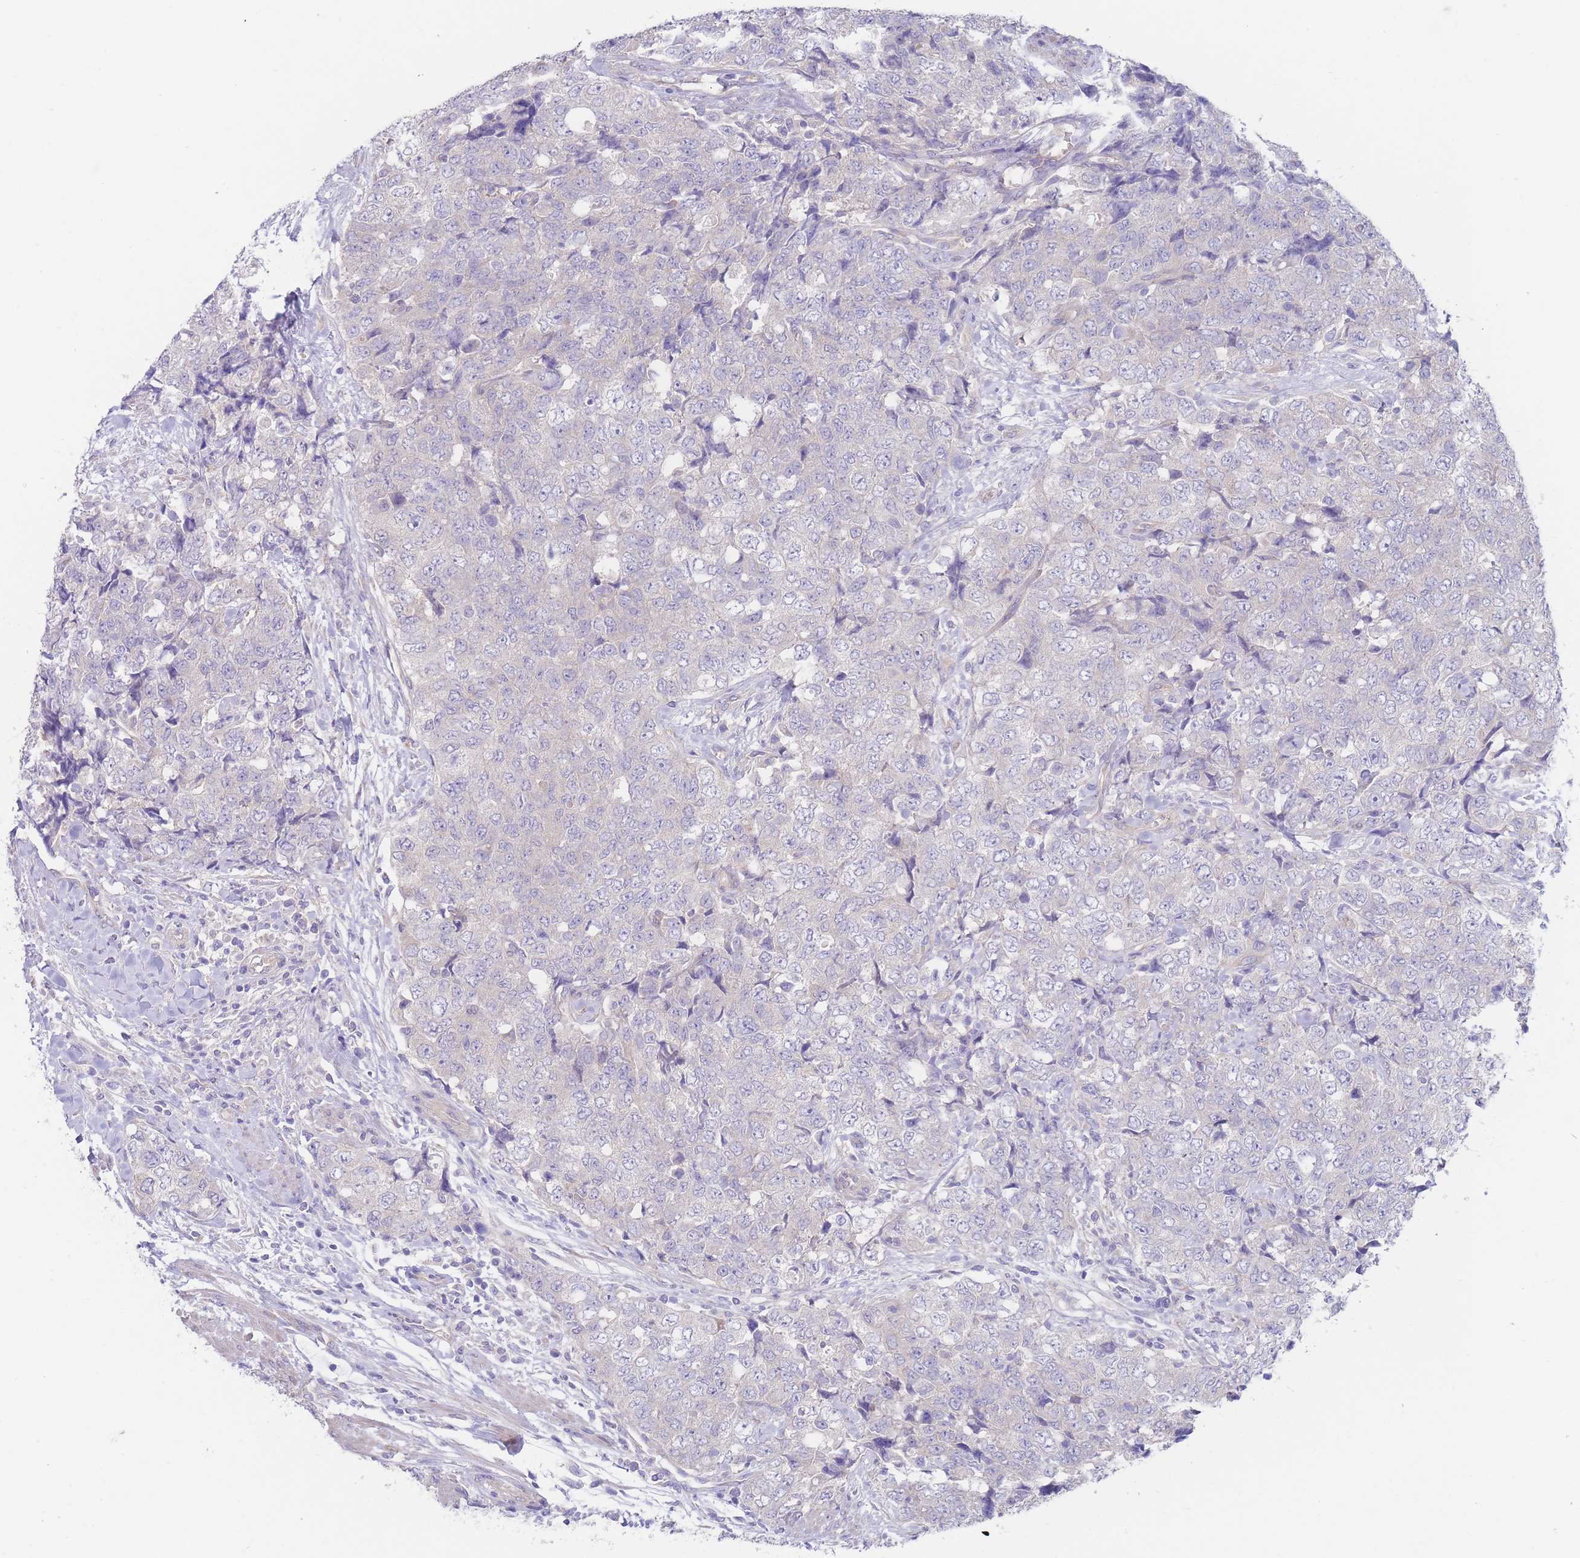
{"staining": {"intensity": "negative", "quantity": "none", "location": "none"}, "tissue": "urothelial cancer", "cell_type": "Tumor cells", "image_type": "cancer", "snomed": [{"axis": "morphology", "description": "Urothelial carcinoma, High grade"}, {"axis": "topography", "description": "Urinary bladder"}], "caption": "IHC photomicrograph of human urothelial cancer stained for a protein (brown), which demonstrates no expression in tumor cells. Nuclei are stained in blue.", "gene": "ZNF281", "patient": {"sex": "female", "age": 78}}